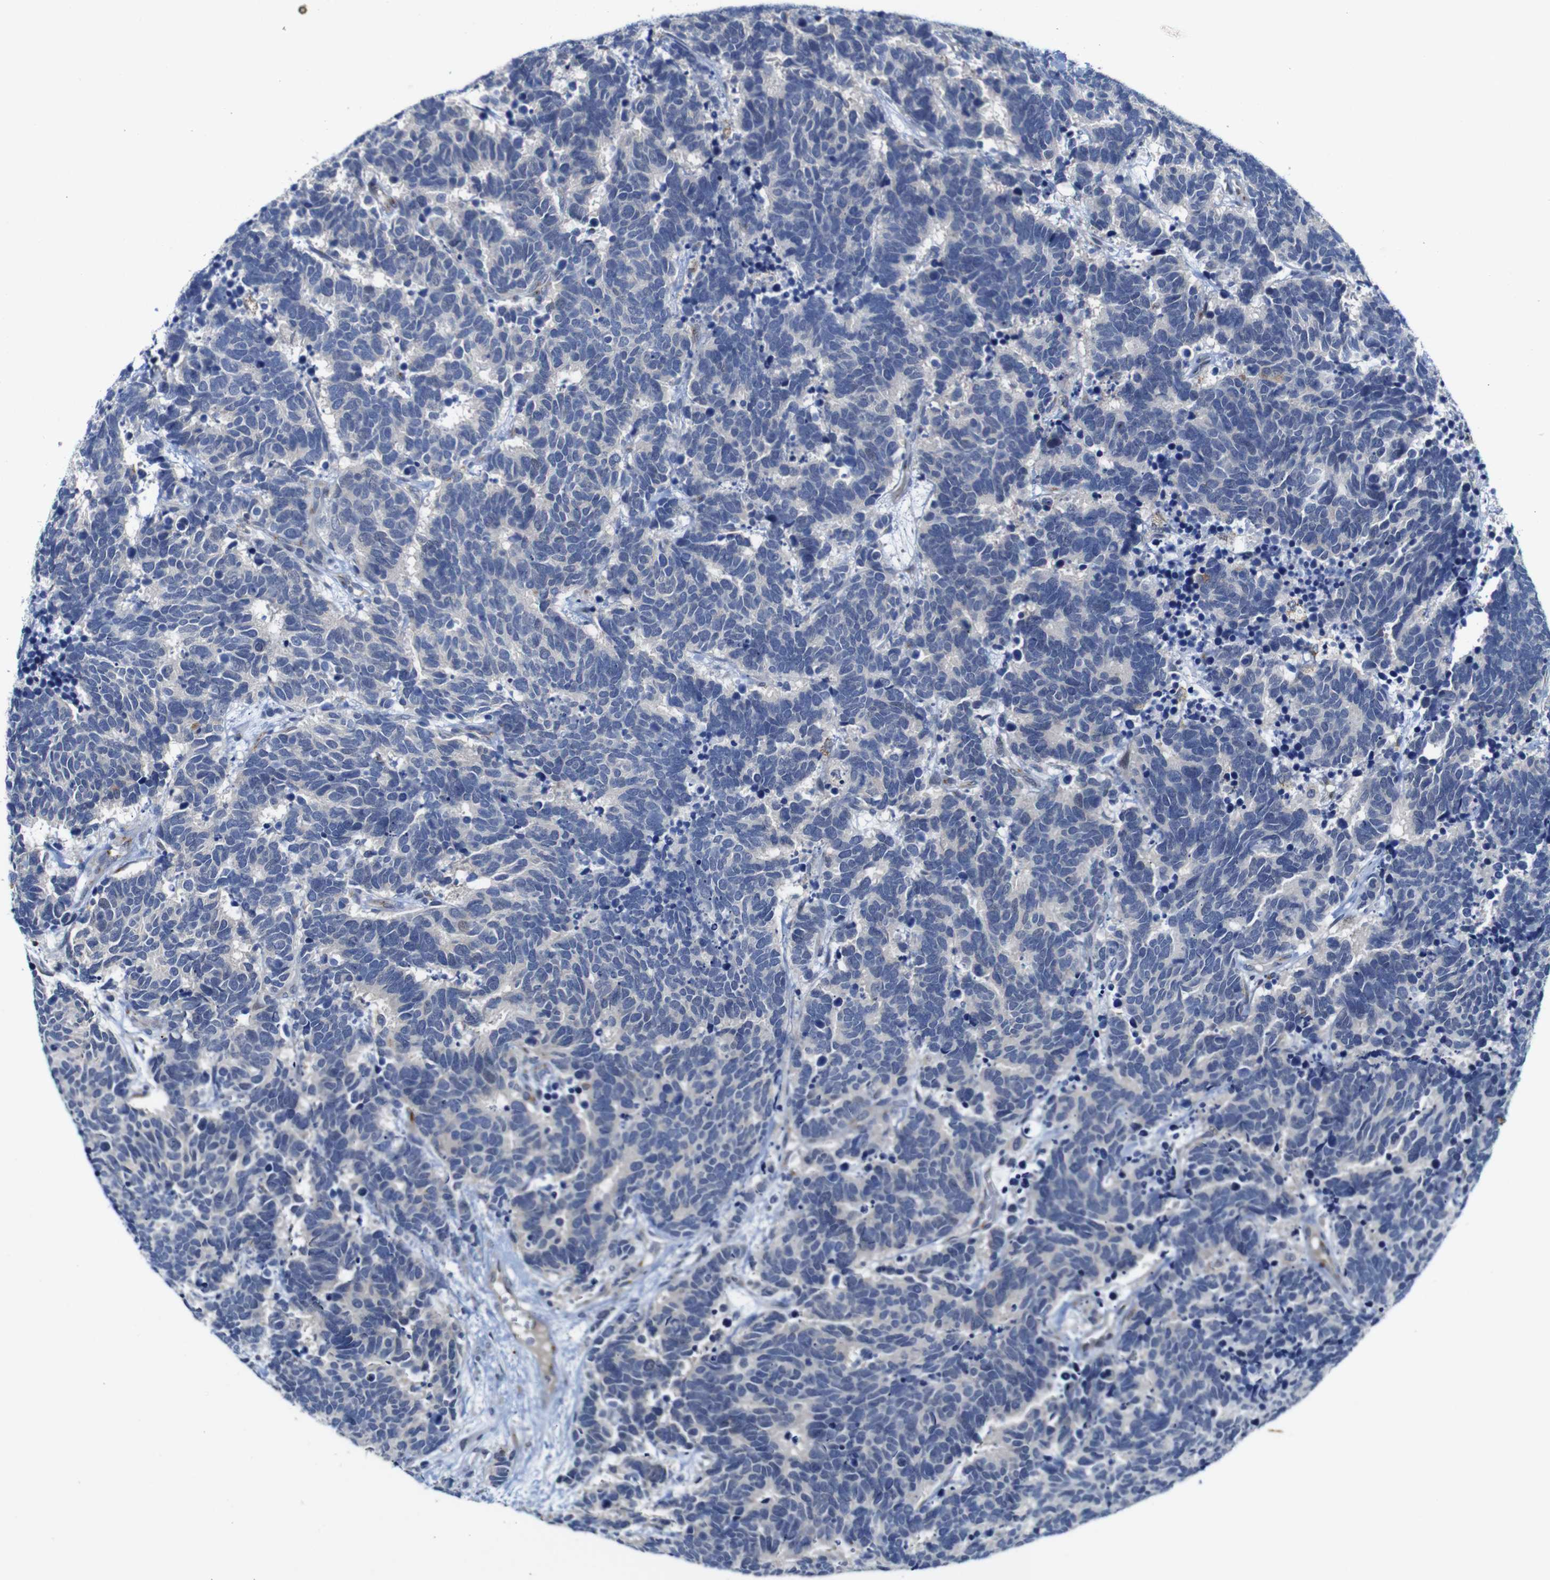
{"staining": {"intensity": "negative", "quantity": "none", "location": "none"}, "tissue": "carcinoid", "cell_type": "Tumor cells", "image_type": "cancer", "snomed": [{"axis": "morphology", "description": "Carcinoma, NOS"}, {"axis": "morphology", "description": "Carcinoid, malignant, NOS"}, {"axis": "topography", "description": "Urinary bladder"}], "caption": "Carcinoid (malignant) was stained to show a protein in brown. There is no significant expression in tumor cells.", "gene": "FURIN", "patient": {"sex": "male", "age": 57}}